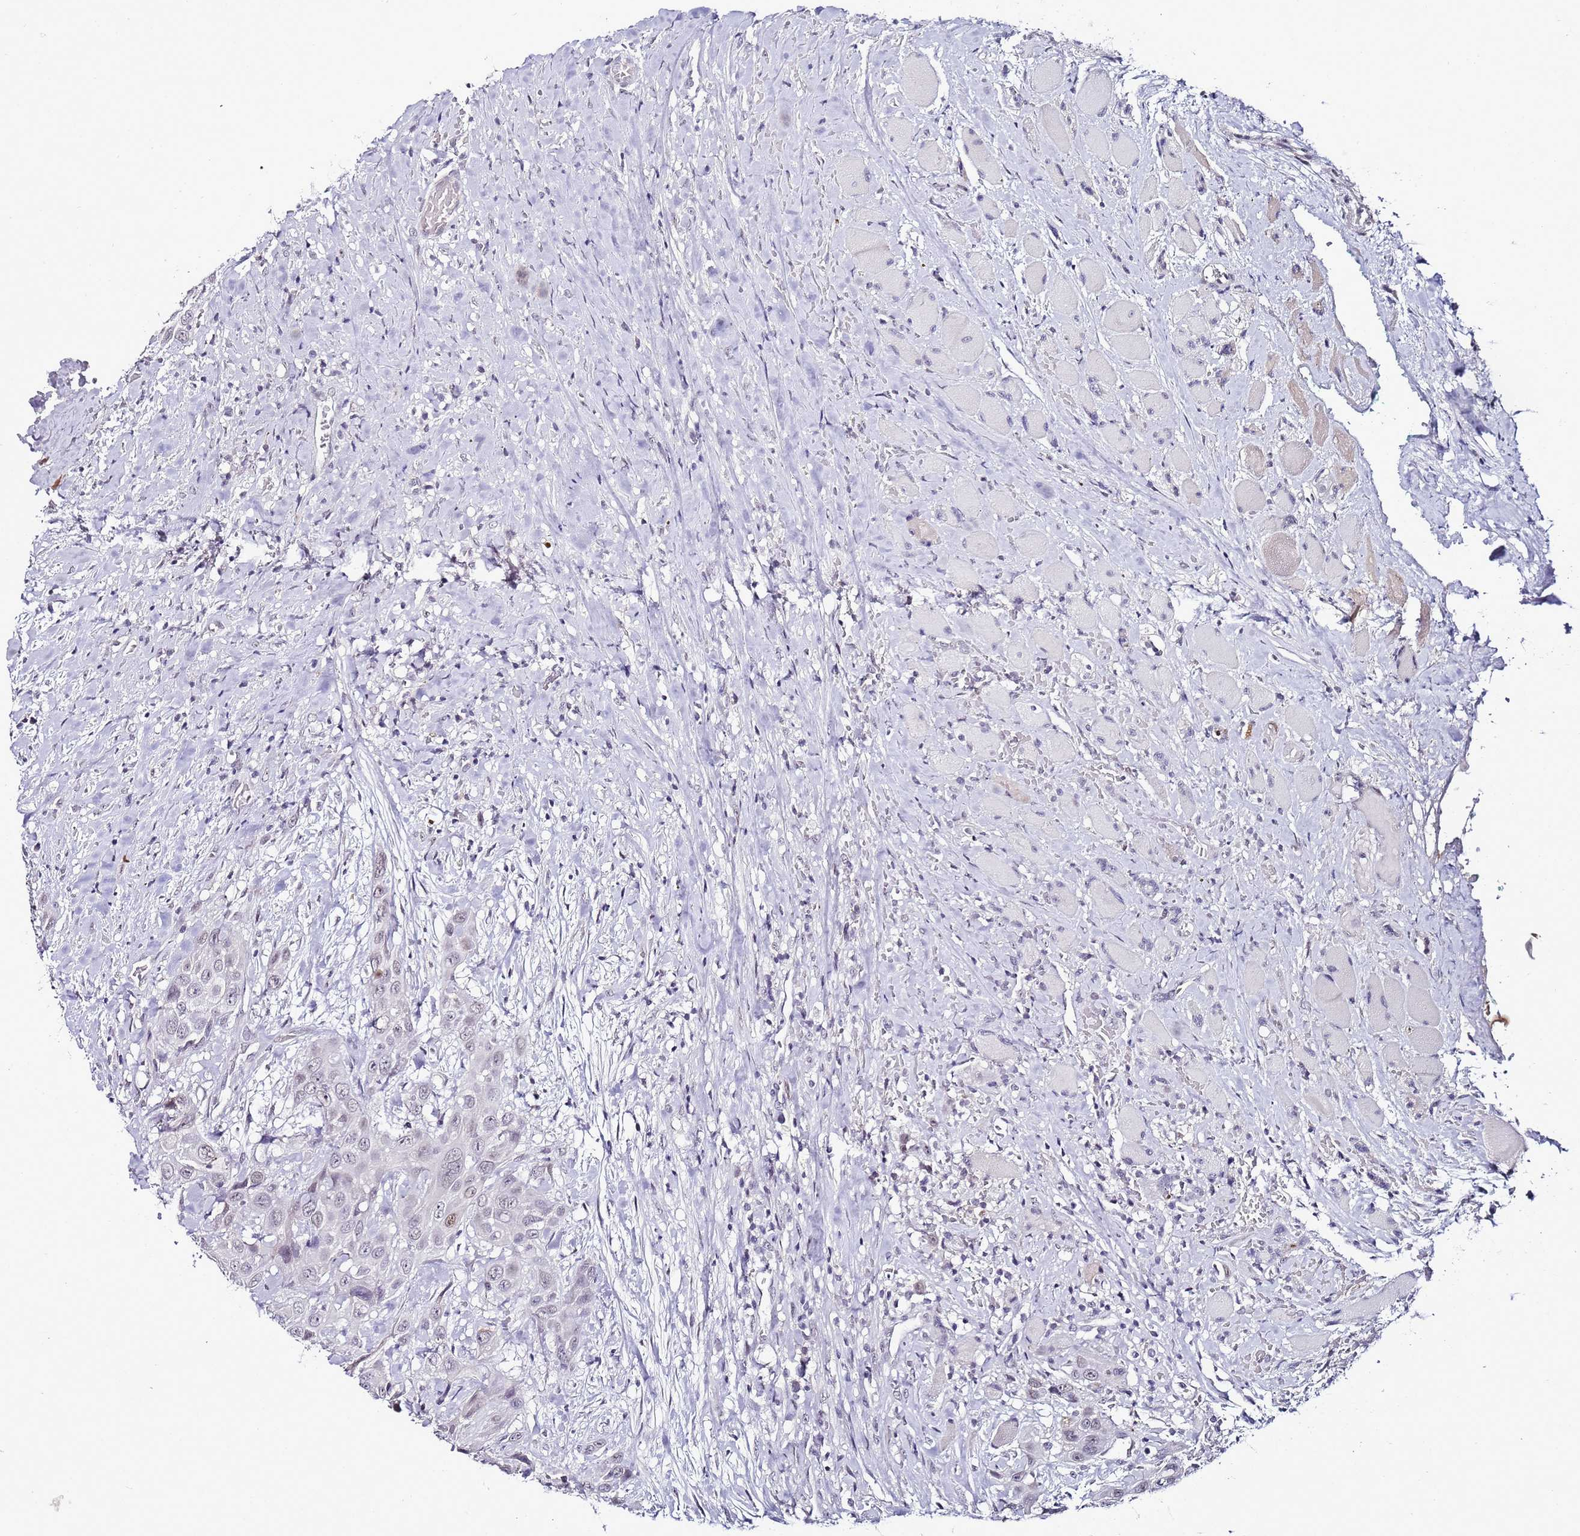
{"staining": {"intensity": "weak", "quantity": "<25%", "location": "nuclear"}, "tissue": "head and neck cancer", "cell_type": "Tumor cells", "image_type": "cancer", "snomed": [{"axis": "morphology", "description": "Squamous cell carcinoma, NOS"}, {"axis": "topography", "description": "Head-Neck"}], "caption": "Micrograph shows no significant protein staining in tumor cells of head and neck cancer.", "gene": "PSMA7", "patient": {"sex": "male", "age": 81}}